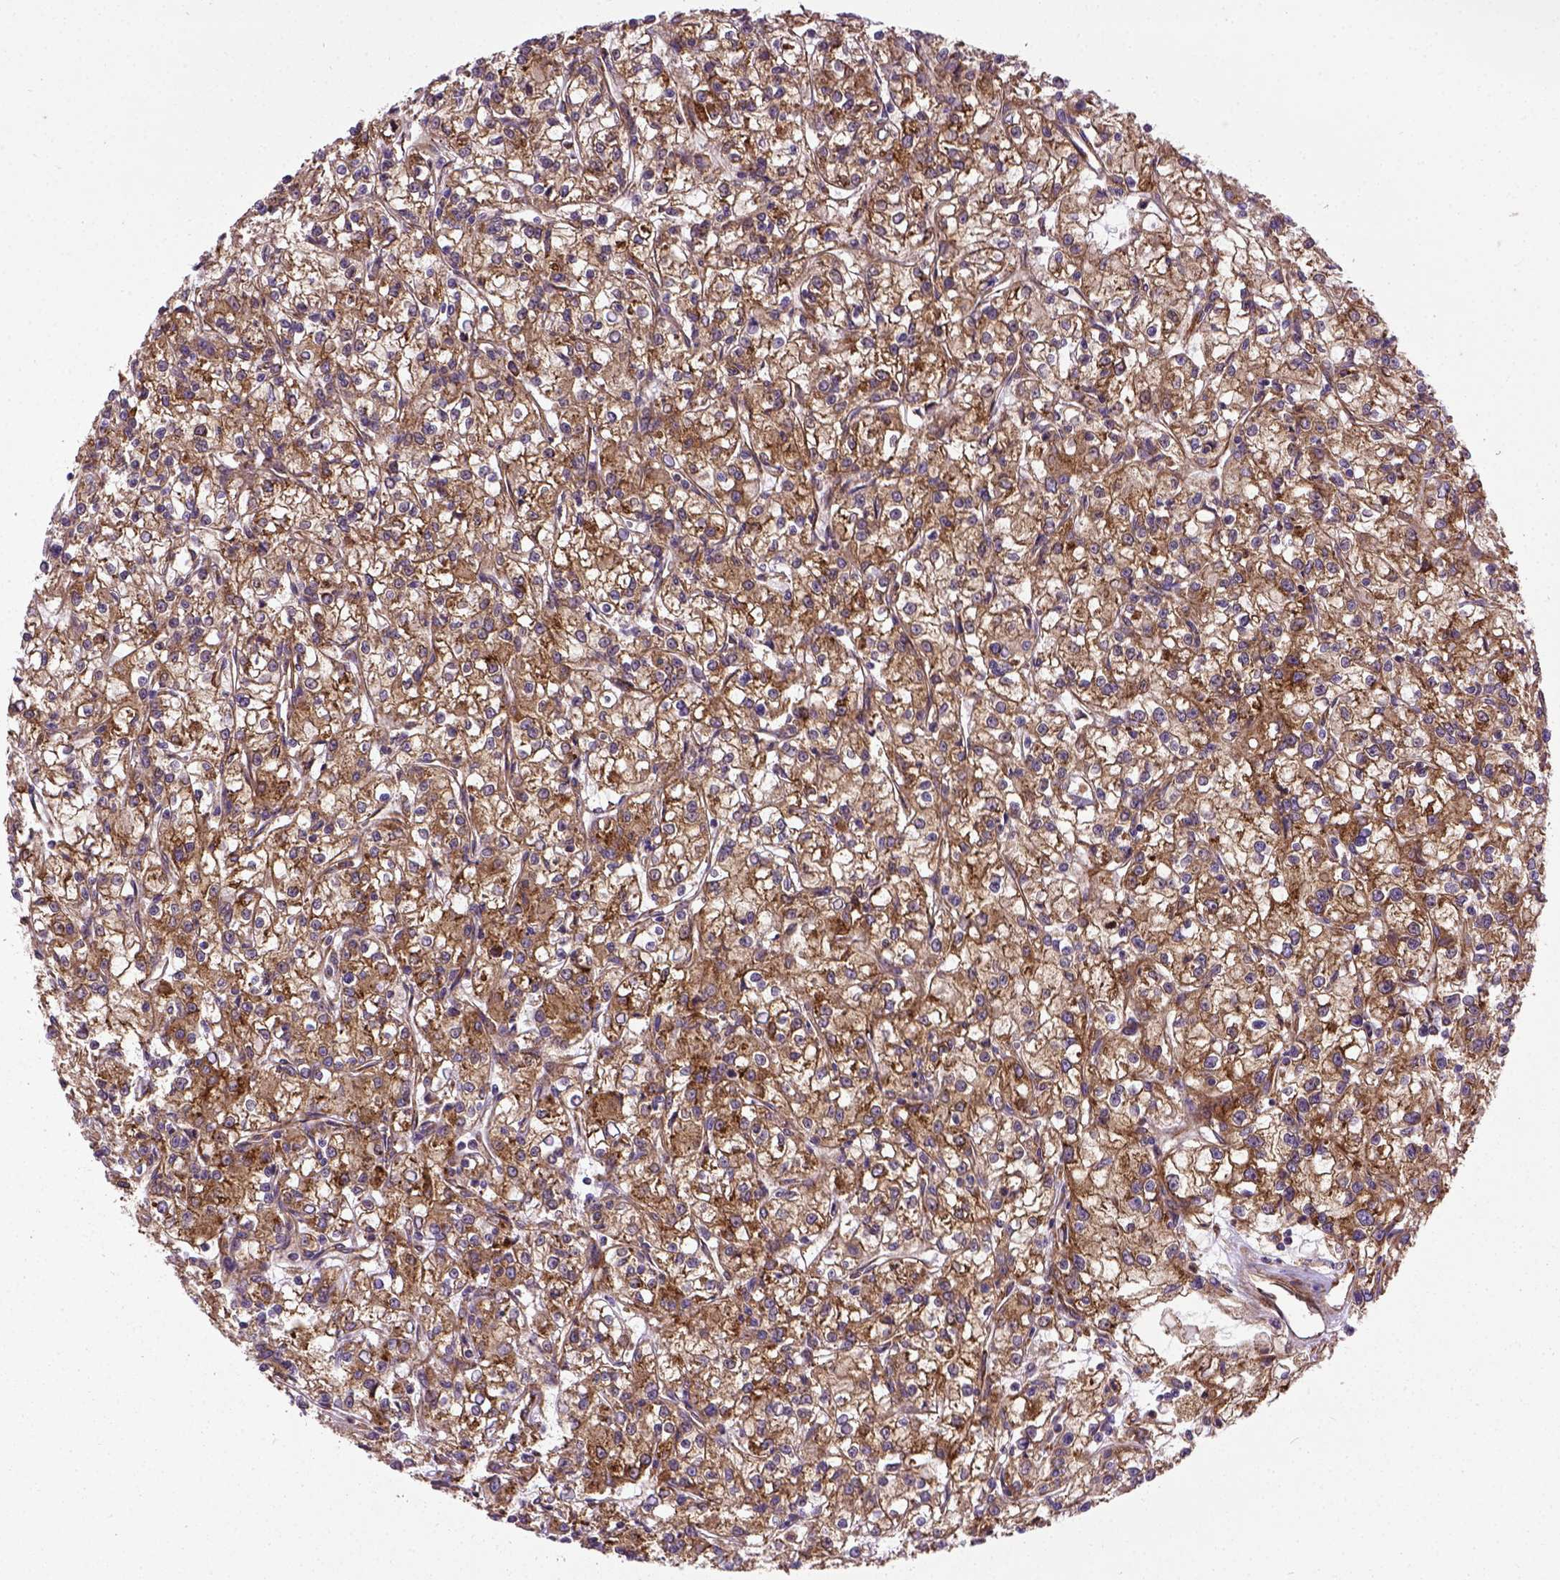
{"staining": {"intensity": "moderate", "quantity": ">75%", "location": "cytoplasmic/membranous"}, "tissue": "renal cancer", "cell_type": "Tumor cells", "image_type": "cancer", "snomed": [{"axis": "morphology", "description": "Adenocarcinoma, NOS"}, {"axis": "topography", "description": "Kidney"}], "caption": "Renal adenocarcinoma stained with DAB IHC reveals medium levels of moderate cytoplasmic/membranous expression in about >75% of tumor cells. The protein is stained brown, and the nuclei are stained in blue (DAB IHC with brightfield microscopy, high magnification).", "gene": "CAPRIN1", "patient": {"sex": "female", "age": 59}}